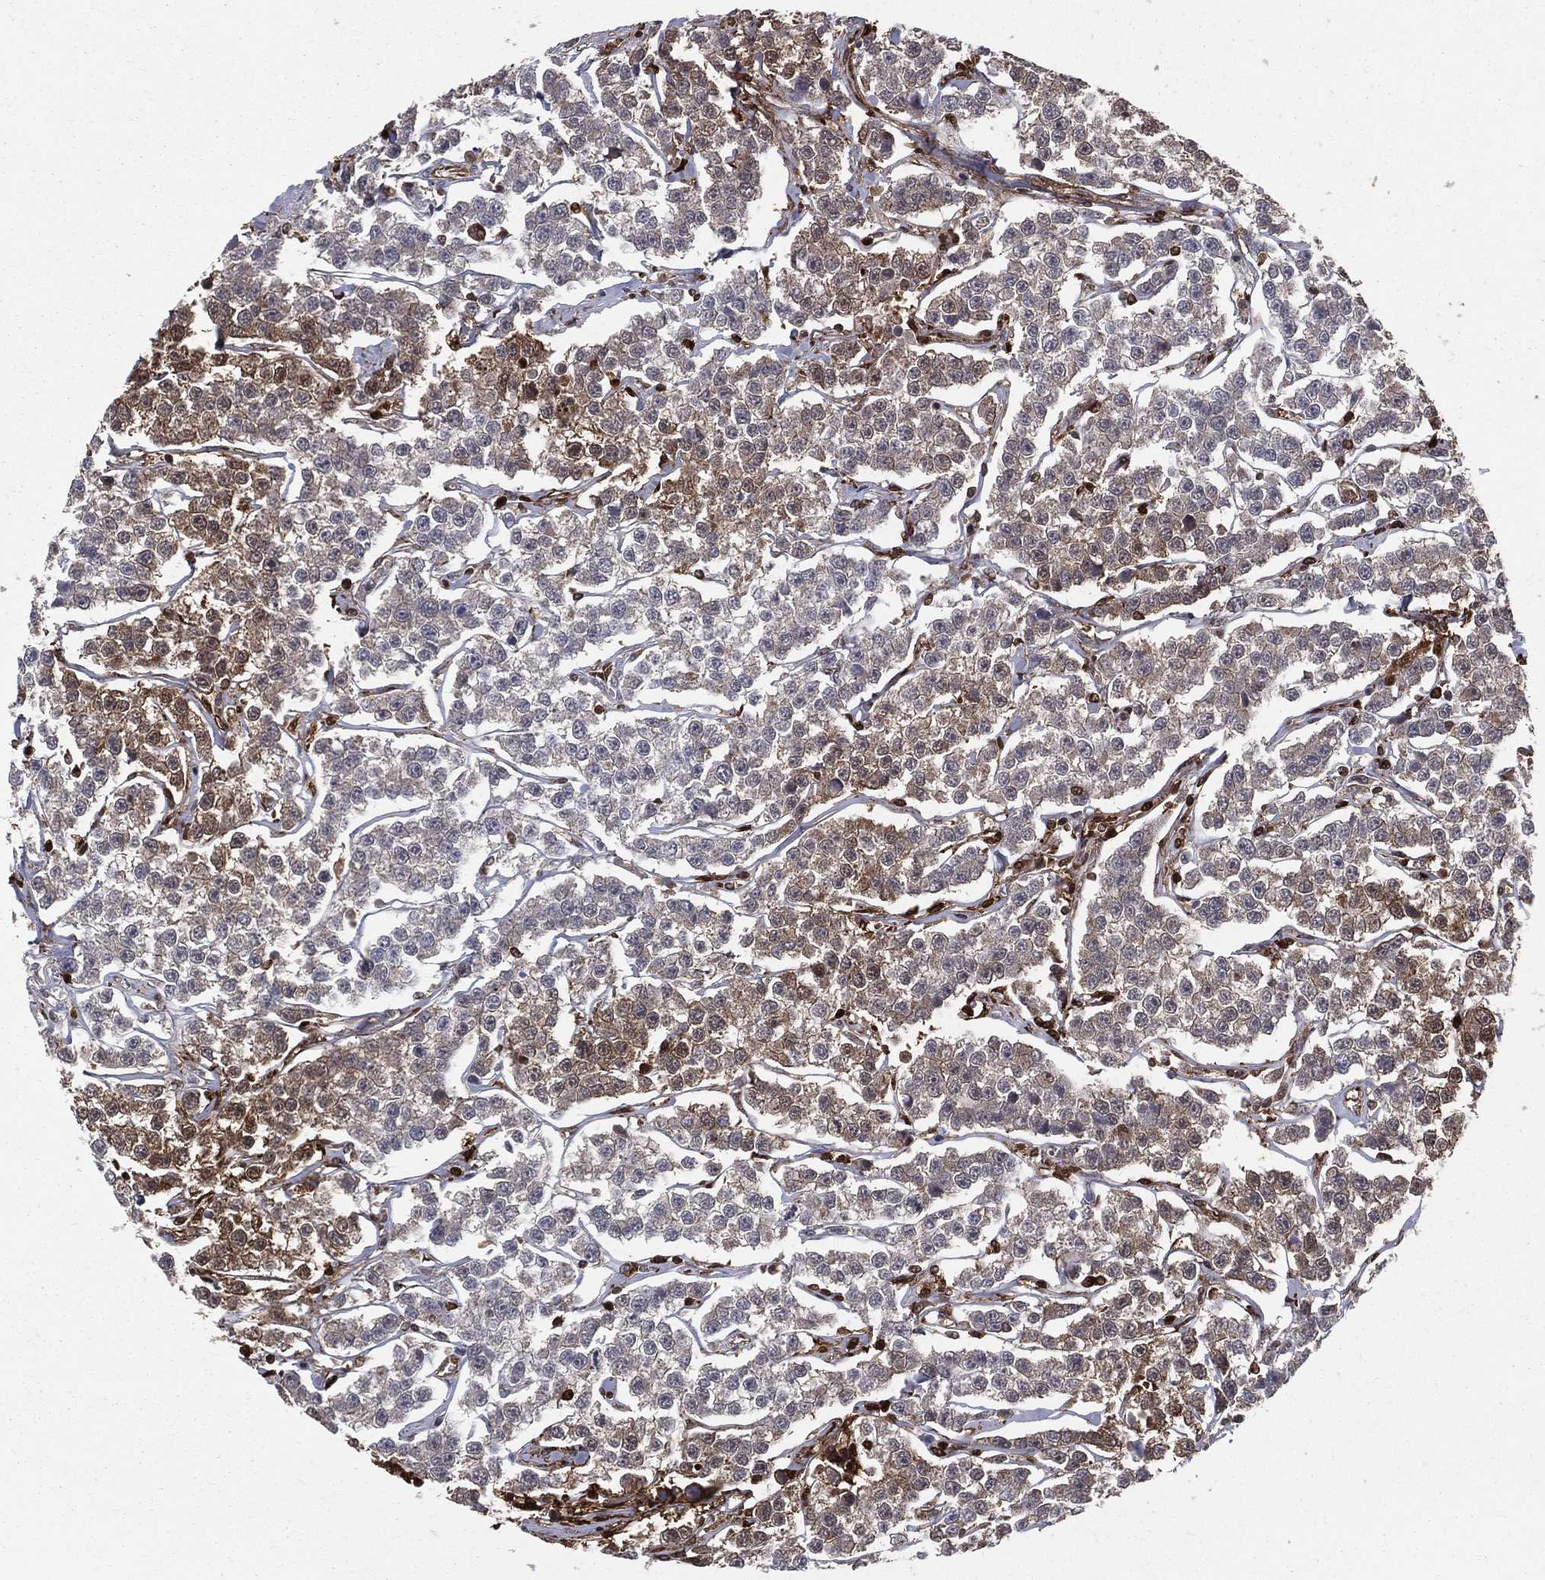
{"staining": {"intensity": "moderate", "quantity": "<25%", "location": "cytoplasmic/membranous"}, "tissue": "testis cancer", "cell_type": "Tumor cells", "image_type": "cancer", "snomed": [{"axis": "morphology", "description": "Seminoma, NOS"}, {"axis": "topography", "description": "Testis"}], "caption": "Testis cancer tissue shows moderate cytoplasmic/membranous expression in about <25% of tumor cells, visualized by immunohistochemistry. The protein is shown in brown color, while the nuclei are stained blue.", "gene": "ENO1", "patient": {"sex": "male", "age": 59}}